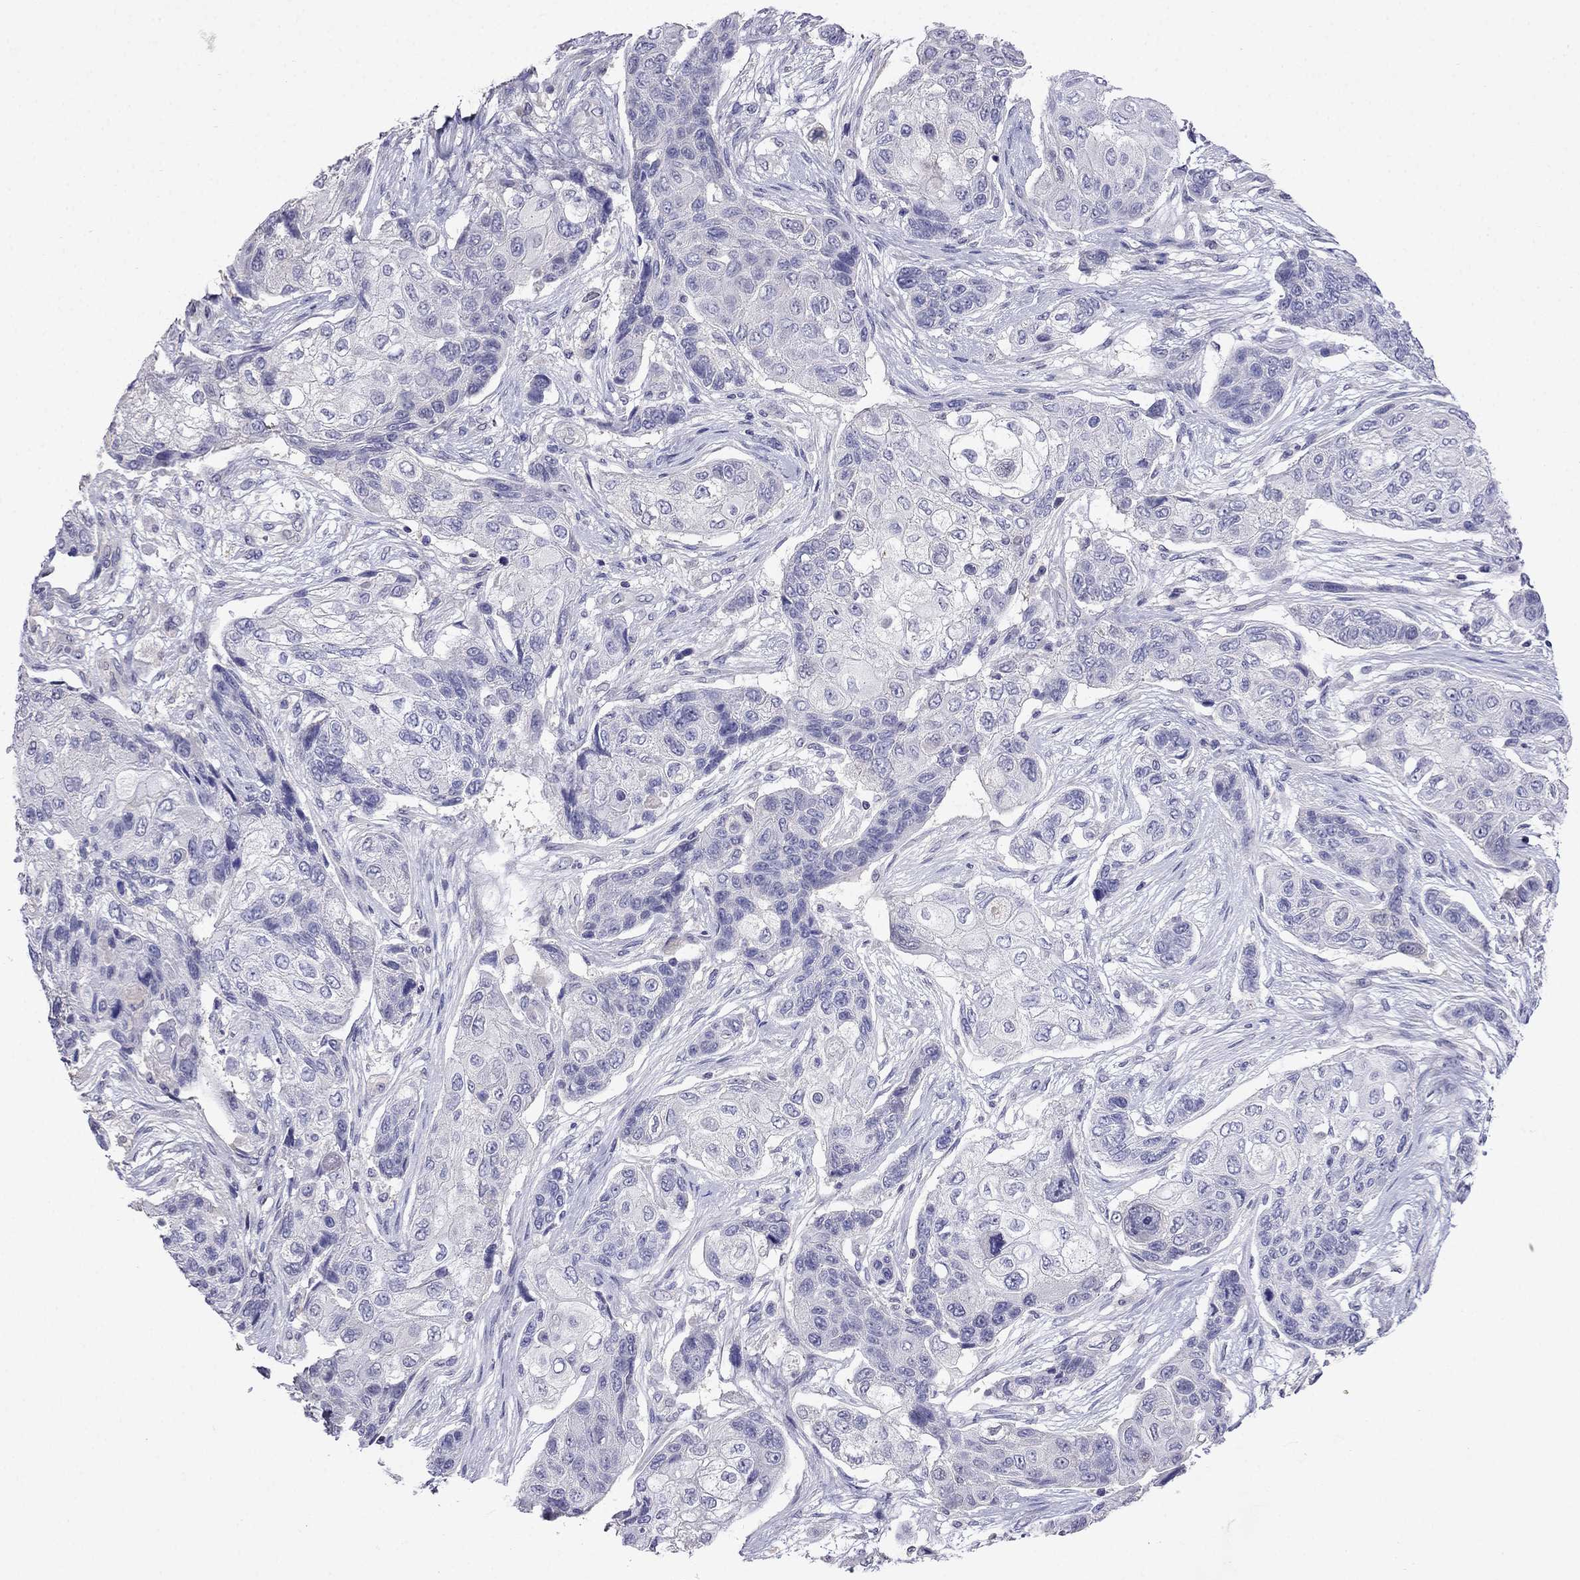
{"staining": {"intensity": "negative", "quantity": "none", "location": "none"}, "tissue": "lung cancer", "cell_type": "Tumor cells", "image_type": "cancer", "snomed": [{"axis": "morphology", "description": "Squamous cell carcinoma, NOS"}, {"axis": "topography", "description": "Lung"}], "caption": "There is no significant staining in tumor cells of lung cancer (squamous cell carcinoma).", "gene": "SCNN1D", "patient": {"sex": "male", "age": 69}}